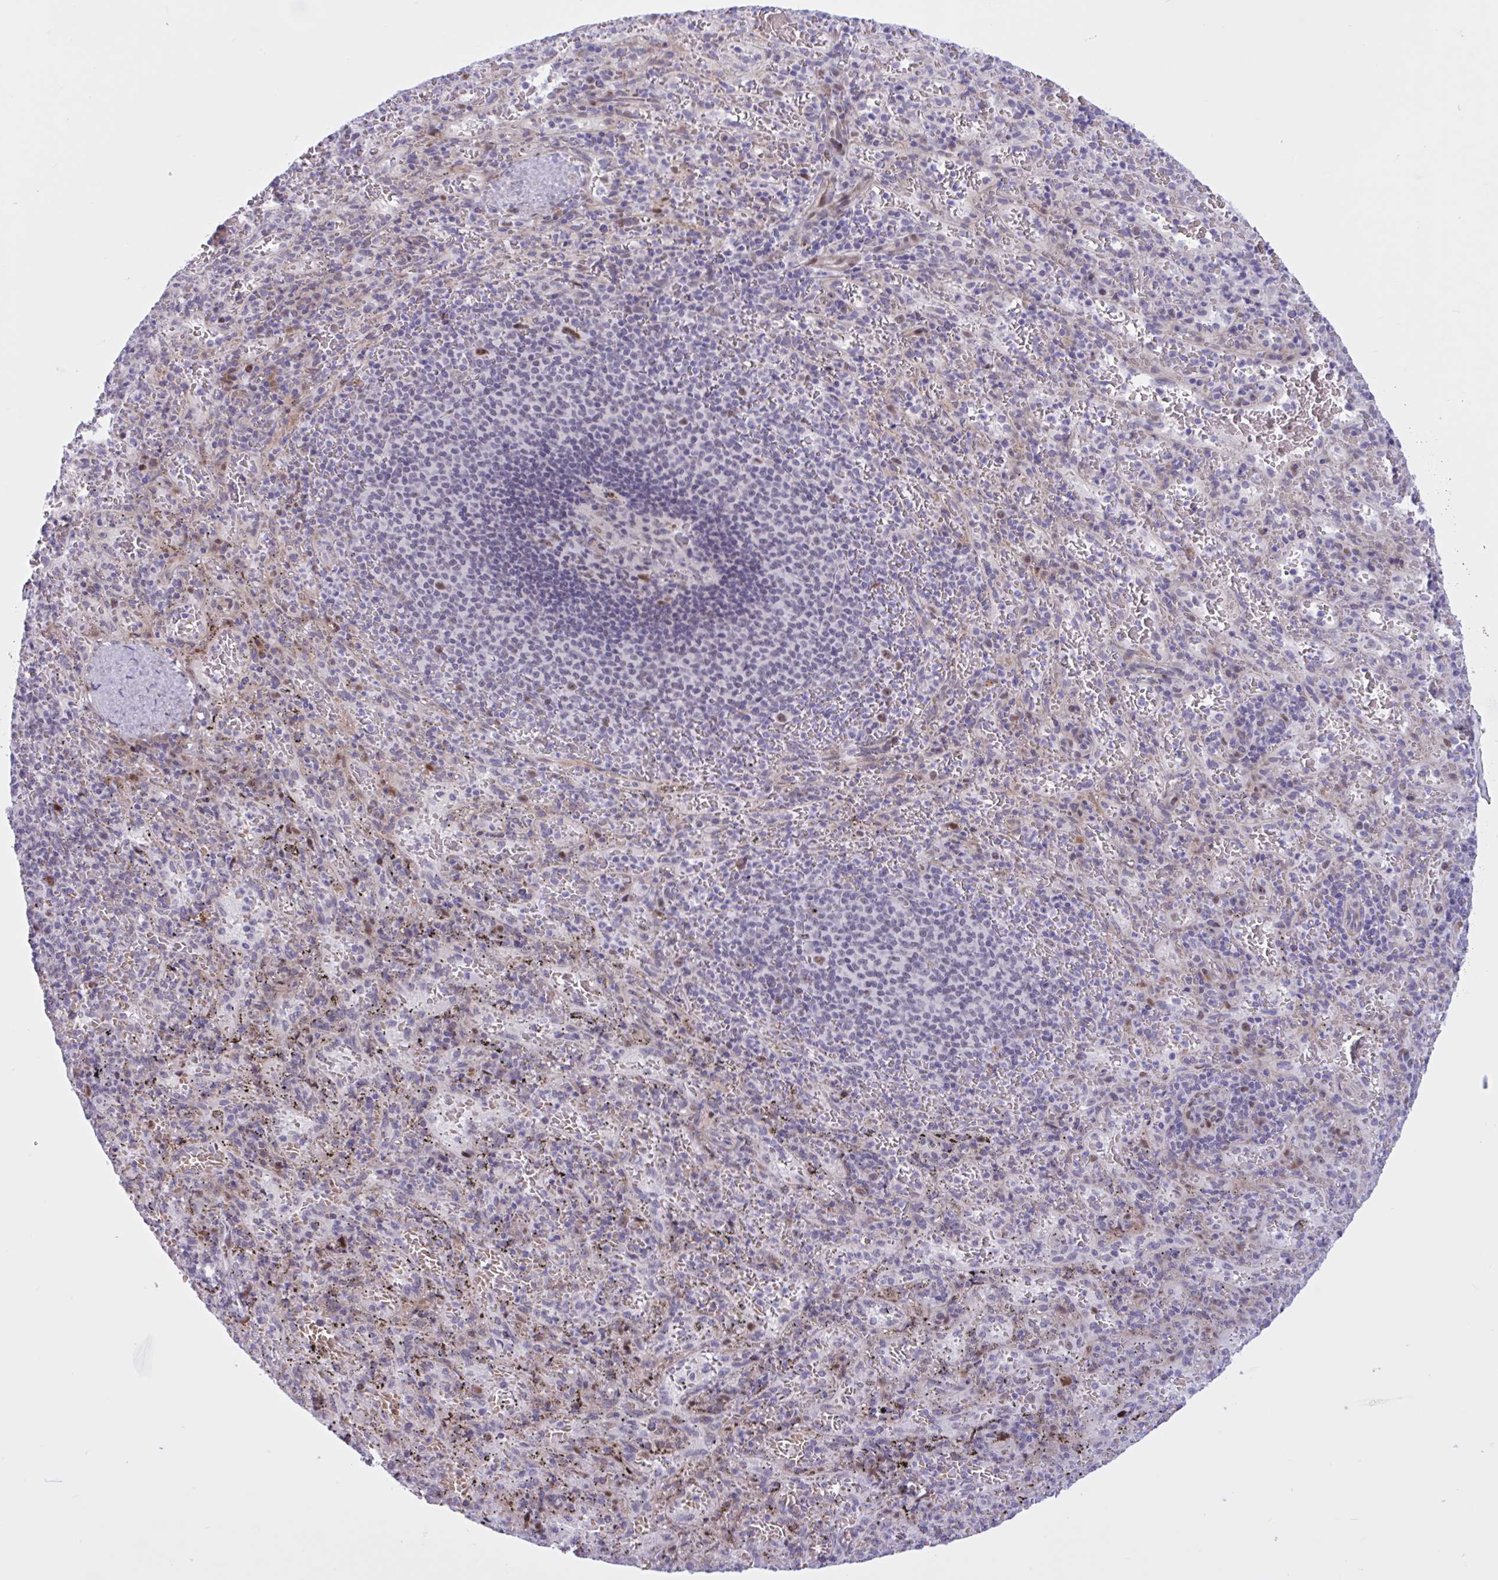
{"staining": {"intensity": "moderate", "quantity": "<25%", "location": "nuclear"}, "tissue": "spleen", "cell_type": "Cells in red pulp", "image_type": "normal", "snomed": [{"axis": "morphology", "description": "Normal tissue, NOS"}, {"axis": "topography", "description": "Spleen"}], "caption": "The immunohistochemical stain shows moderate nuclear positivity in cells in red pulp of benign spleen.", "gene": "RBL1", "patient": {"sex": "male", "age": 57}}